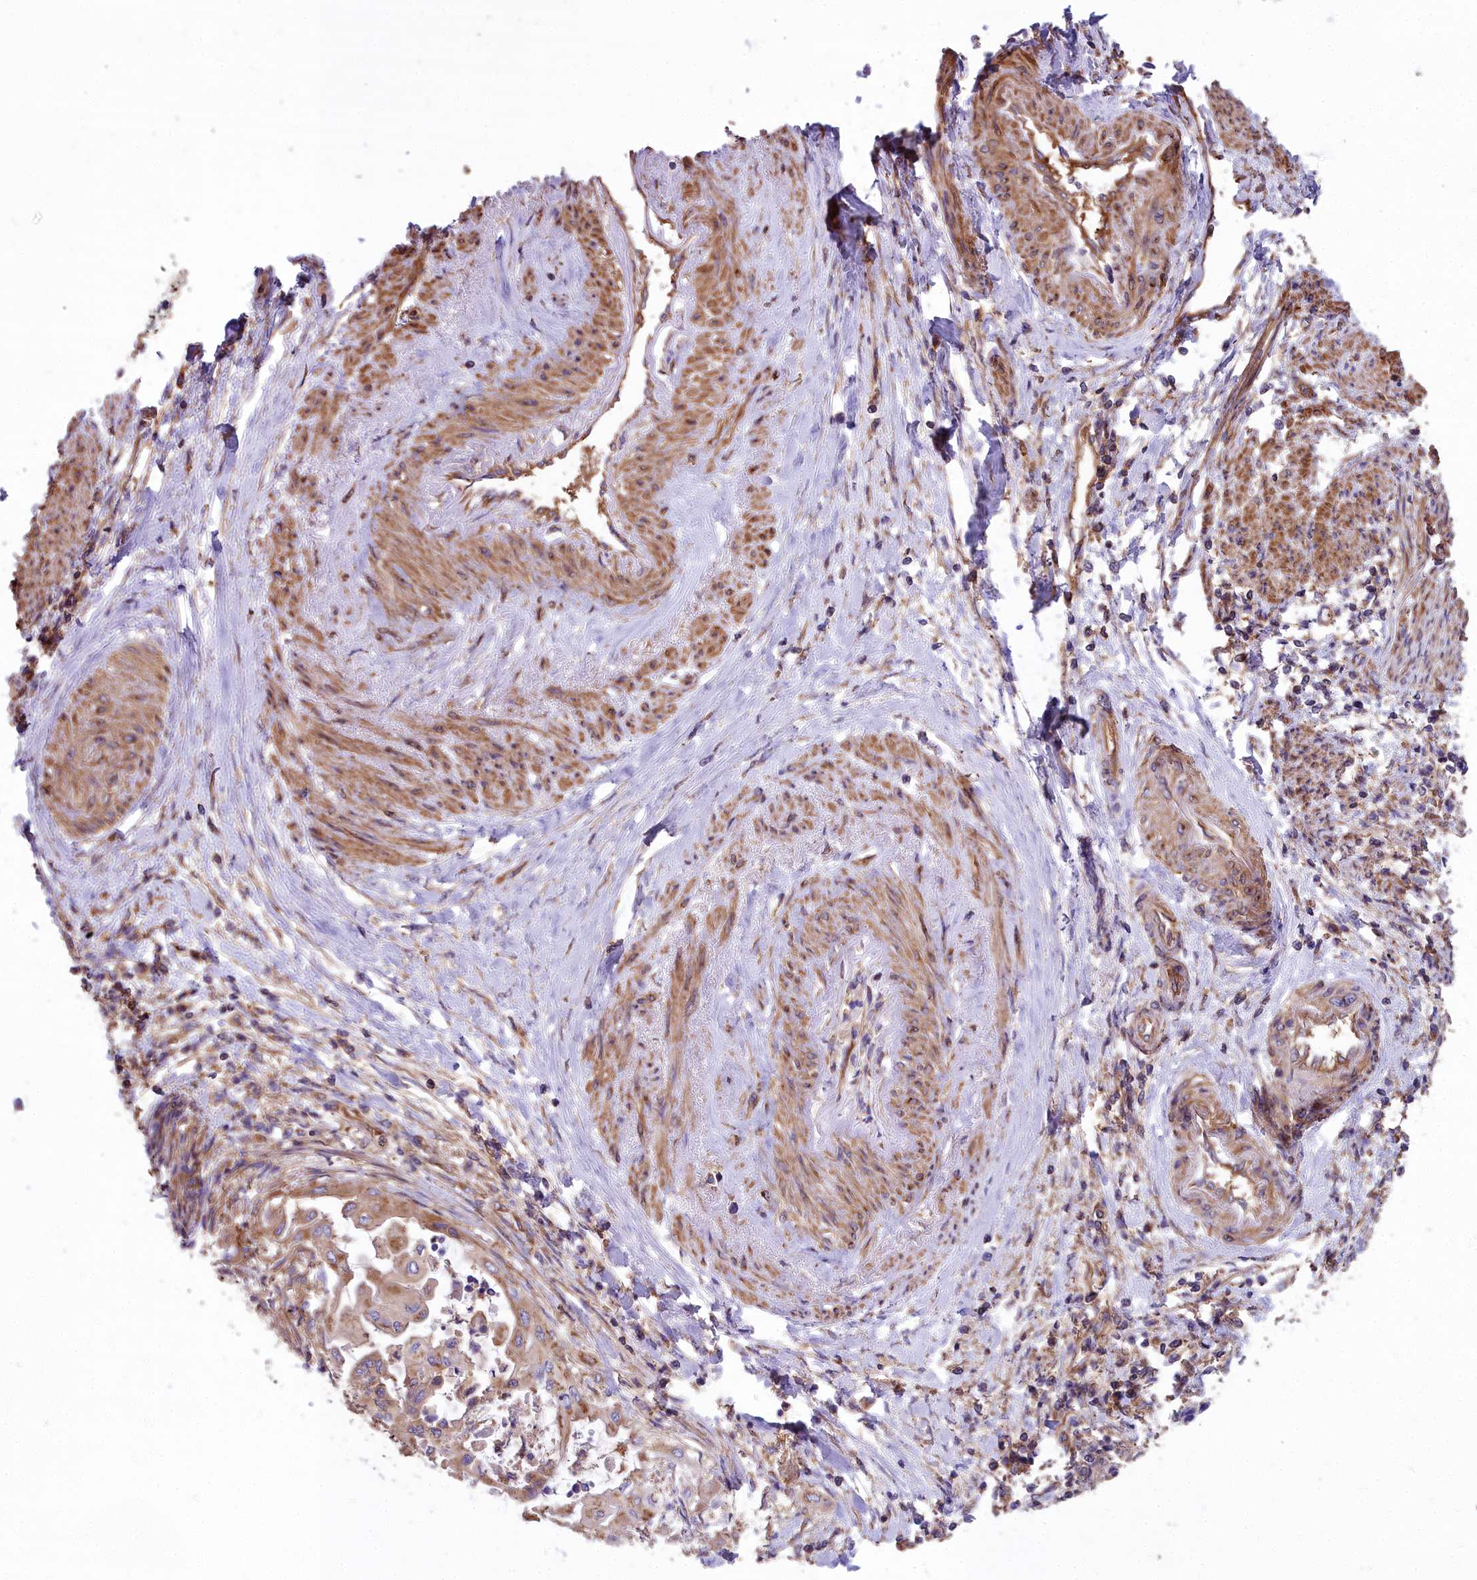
{"staining": {"intensity": "moderate", "quantity": "25%-75%", "location": "cytoplasmic/membranous"}, "tissue": "endometrial cancer", "cell_type": "Tumor cells", "image_type": "cancer", "snomed": [{"axis": "morphology", "description": "Adenocarcinoma, NOS"}, {"axis": "topography", "description": "Uterus"}, {"axis": "topography", "description": "Endometrium"}], "caption": "Immunohistochemical staining of human endometrial adenocarcinoma demonstrates medium levels of moderate cytoplasmic/membranous staining in about 25%-75% of tumor cells.", "gene": "DCTN3", "patient": {"sex": "female", "age": 70}}